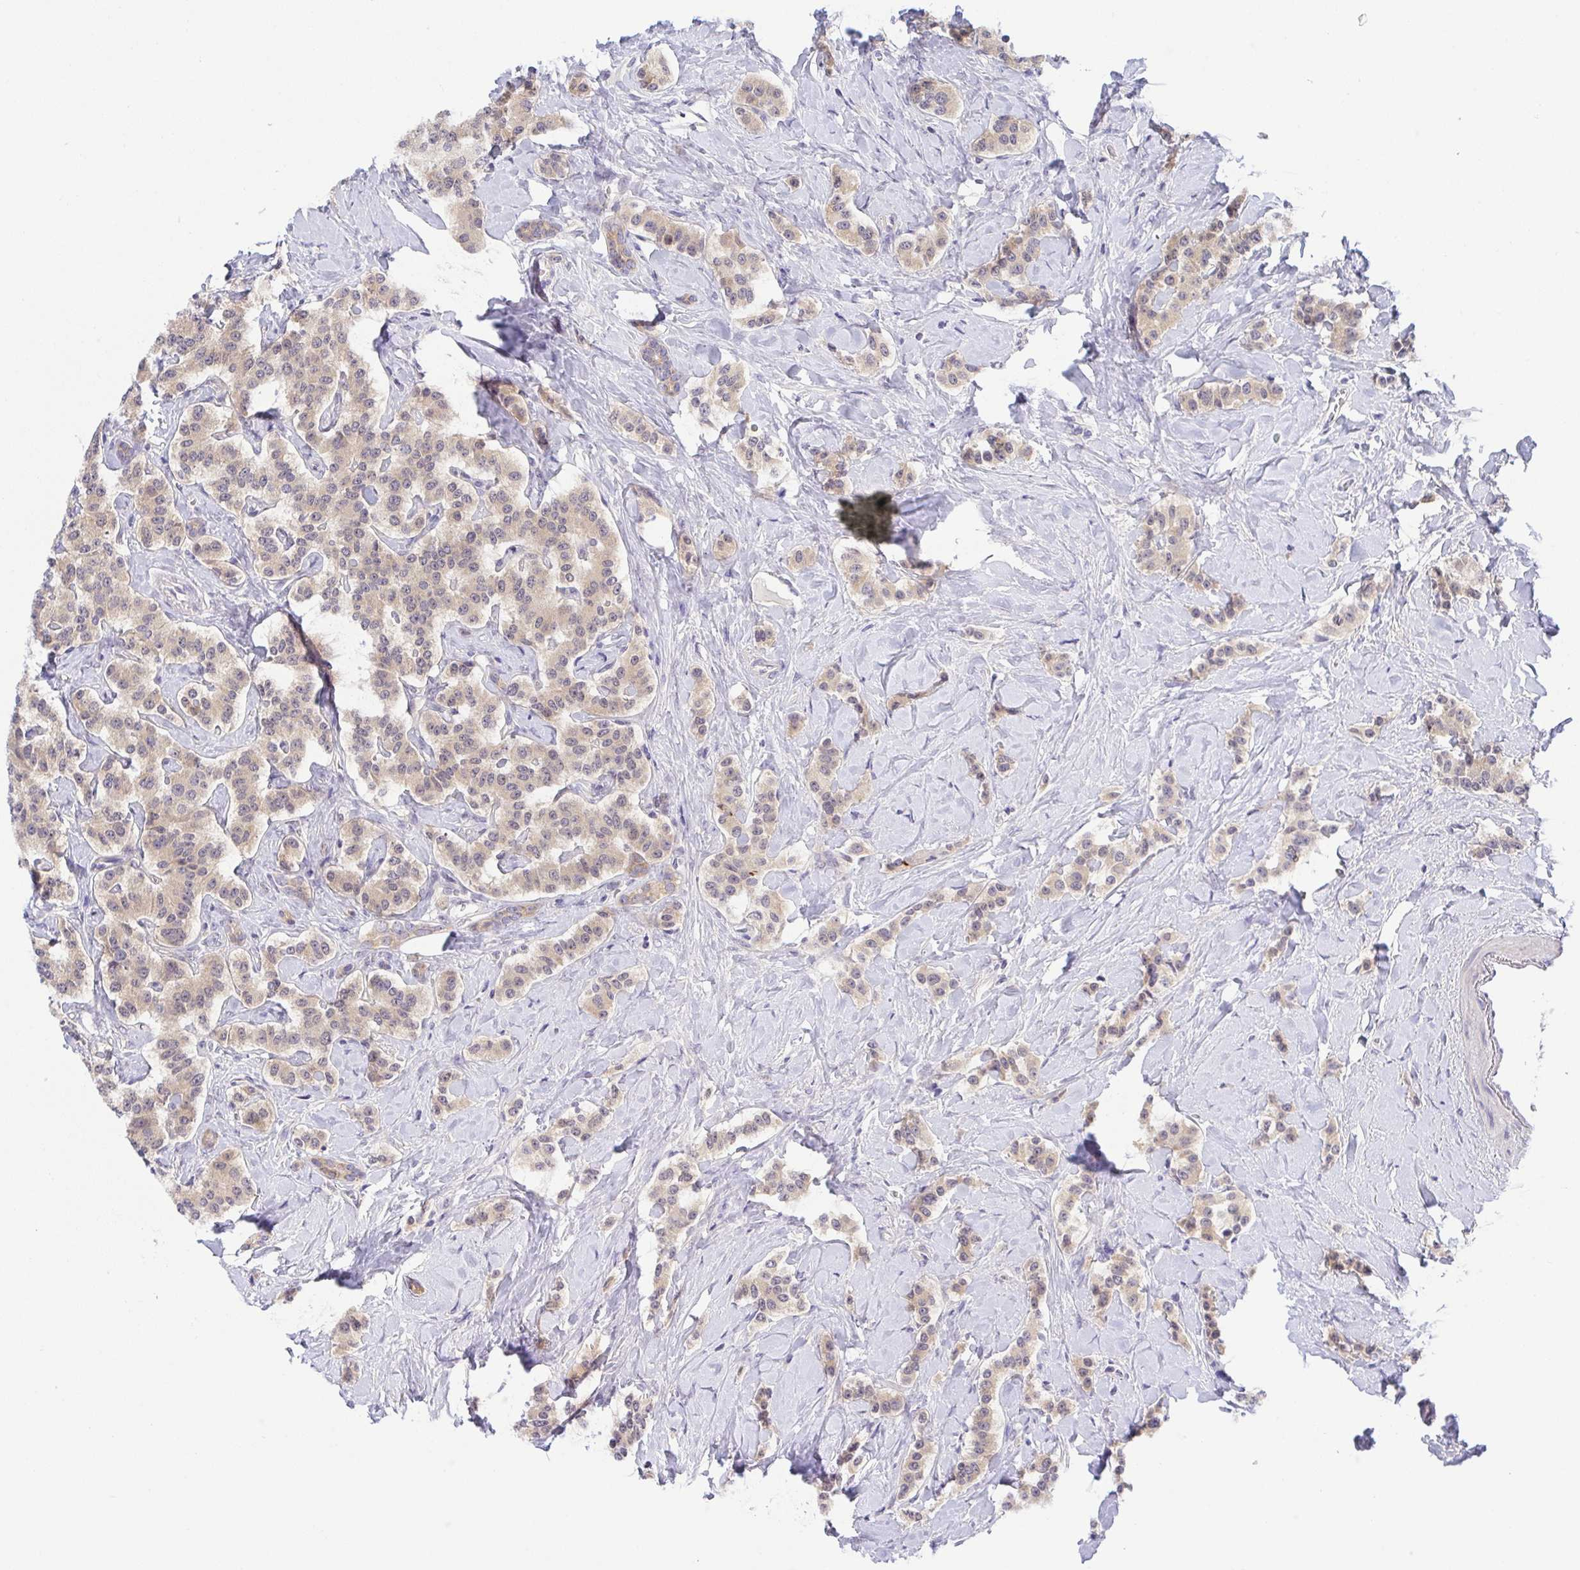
{"staining": {"intensity": "weak", "quantity": ">75%", "location": "cytoplasmic/membranous"}, "tissue": "carcinoid", "cell_type": "Tumor cells", "image_type": "cancer", "snomed": [{"axis": "morphology", "description": "Normal tissue, NOS"}, {"axis": "morphology", "description": "Carcinoid, malignant, NOS"}, {"axis": "topography", "description": "Pancreas"}], "caption": "Malignant carcinoid stained with a protein marker exhibits weak staining in tumor cells.", "gene": "BCL2L1", "patient": {"sex": "male", "age": 36}}